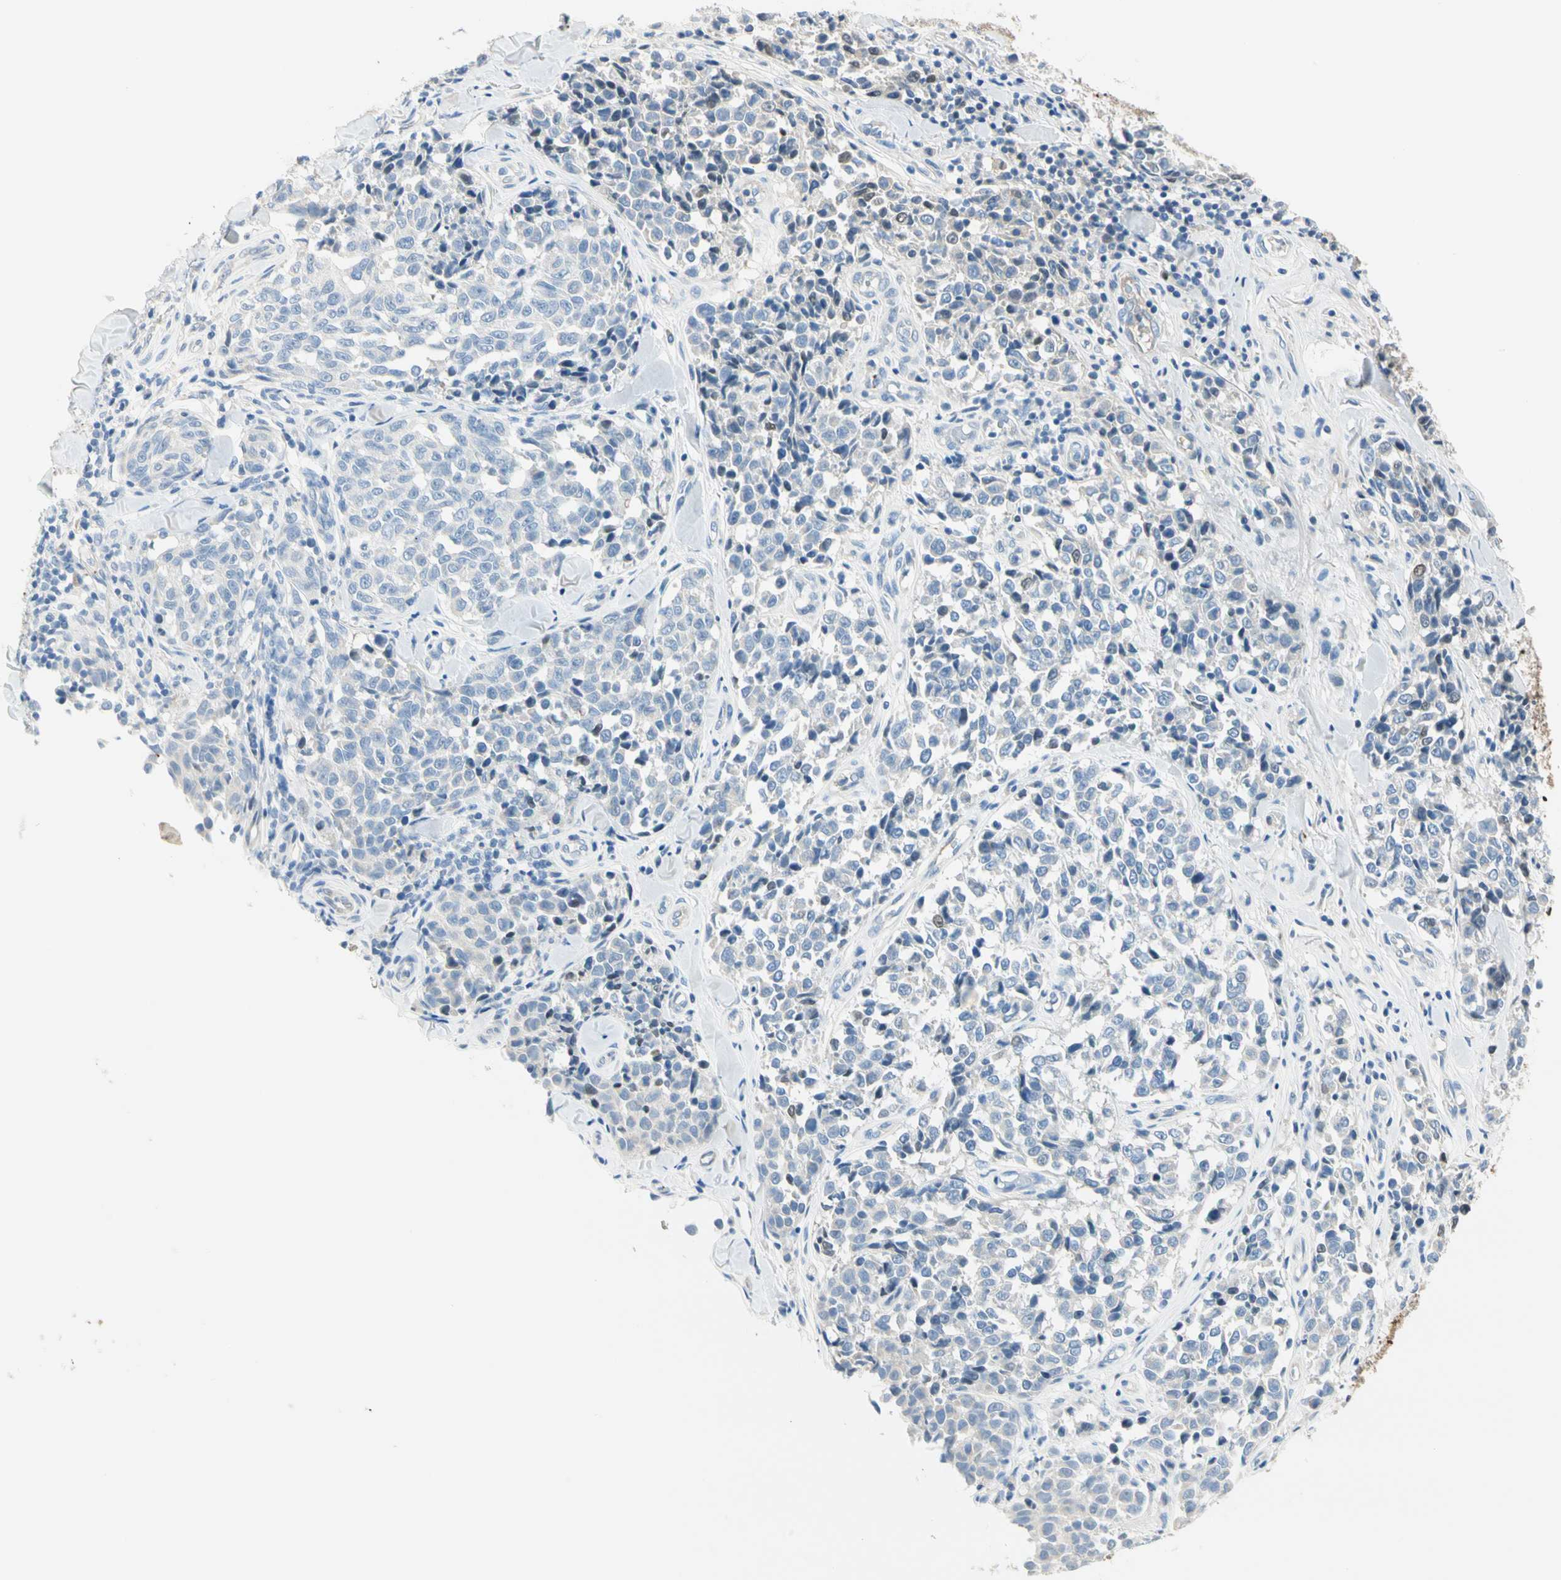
{"staining": {"intensity": "negative", "quantity": "none", "location": "none"}, "tissue": "melanoma", "cell_type": "Tumor cells", "image_type": "cancer", "snomed": [{"axis": "morphology", "description": "Malignant melanoma, NOS"}, {"axis": "topography", "description": "Skin"}], "caption": "This histopathology image is of melanoma stained with immunohistochemistry to label a protein in brown with the nuclei are counter-stained blue. There is no expression in tumor cells.", "gene": "LAMB3", "patient": {"sex": "female", "age": 64}}